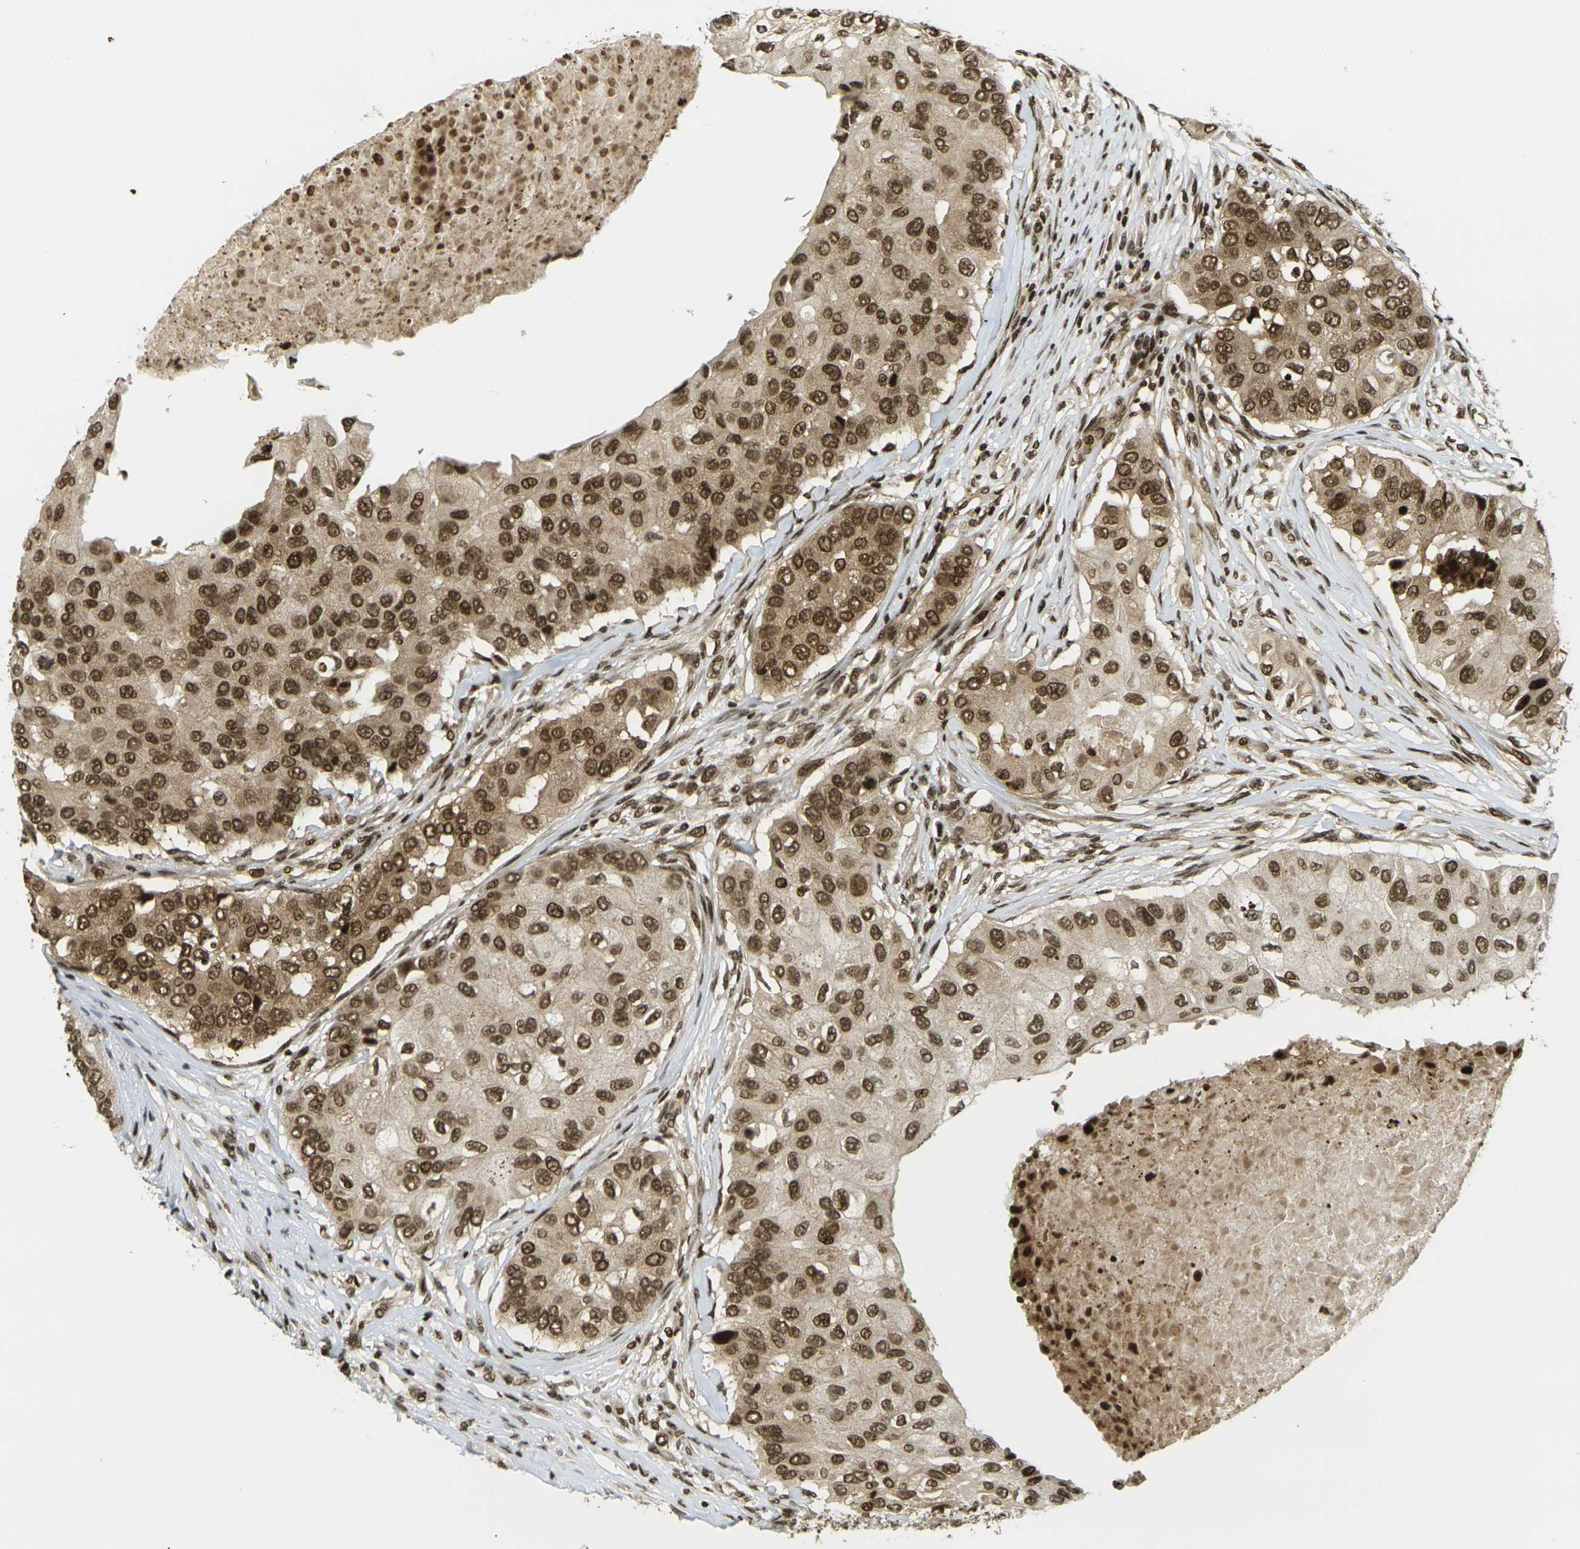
{"staining": {"intensity": "moderate", "quantity": ">75%", "location": "cytoplasmic/membranous,nuclear"}, "tissue": "breast cancer", "cell_type": "Tumor cells", "image_type": "cancer", "snomed": [{"axis": "morphology", "description": "Normal tissue, NOS"}, {"axis": "morphology", "description": "Duct carcinoma"}, {"axis": "topography", "description": "Breast"}], "caption": "This is an image of IHC staining of breast invasive ductal carcinoma, which shows moderate expression in the cytoplasmic/membranous and nuclear of tumor cells.", "gene": "RUVBL2", "patient": {"sex": "female", "age": 49}}